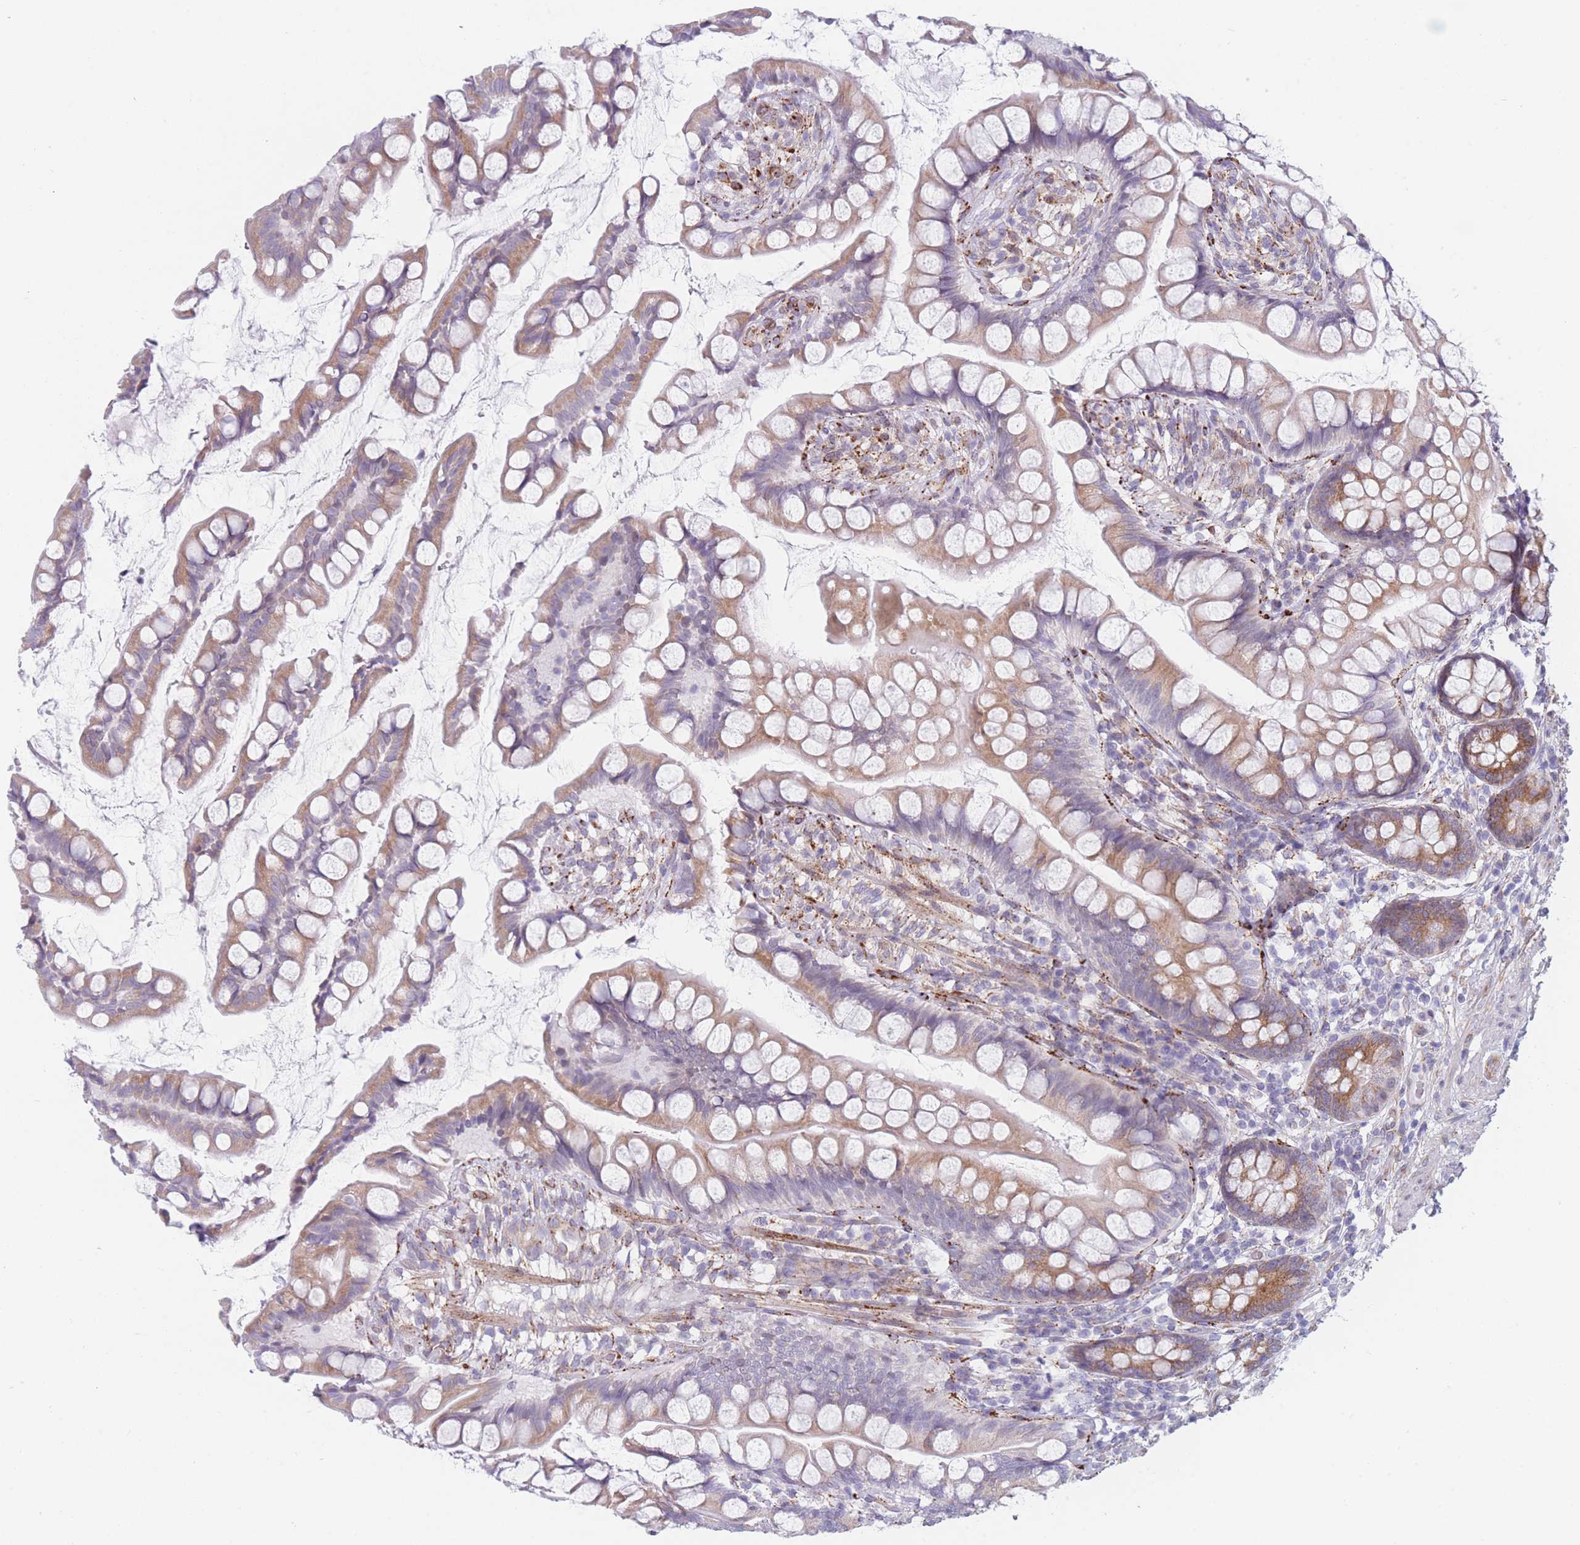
{"staining": {"intensity": "moderate", "quantity": ">75%", "location": "cytoplasmic/membranous"}, "tissue": "small intestine", "cell_type": "Glandular cells", "image_type": "normal", "snomed": [{"axis": "morphology", "description": "Normal tissue, NOS"}, {"axis": "topography", "description": "Small intestine"}], "caption": "Glandular cells demonstrate medium levels of moderate cytoplasmic/membranous expression in about >75% of cells in unremarkable human small intestine. (DAB (3,3'-diaminobenzidine) = brown stain, brightfield microscopy at high magnification).", "gene": "AK9", "patient": {"sex": "male", "age": 70}}